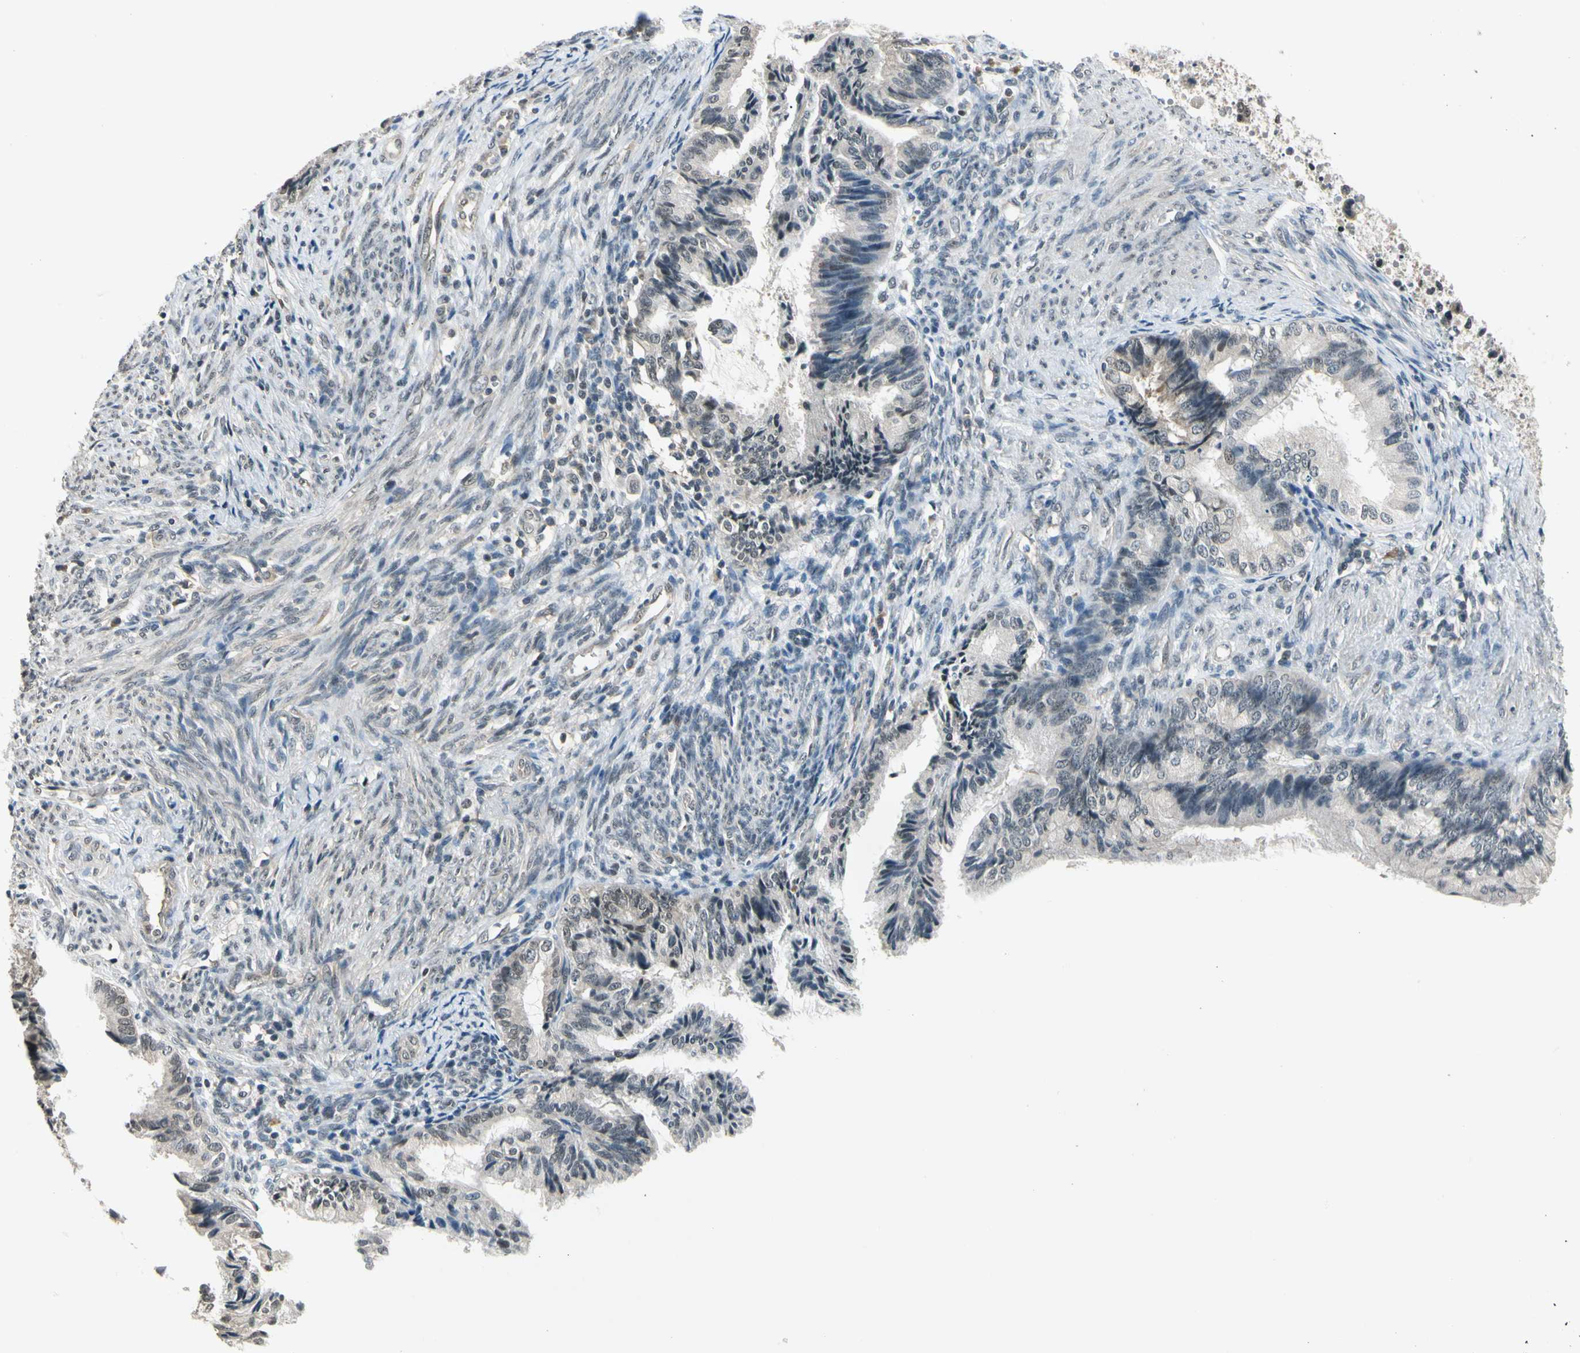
{"staining": {"intensity": "weak", "quantity": "<25%", "location": "cytoplasmic/membranous,nuclear"}, "tissue": "endometrial cancer", "cell_type": "Tumor cells", "image_type": "cancer", "snomed": [{"axis": "morphology", "description": "Adenocarcinoma, NOS"}, {"axis": "topography", "description": "Endometrium"}], "caption": "Immunohistochemical staining of endometrial cancer reveals no significant staining in tumor cells.", "gene": "ZSCAN12", "patient": {"sex": "female", "age": 86}}